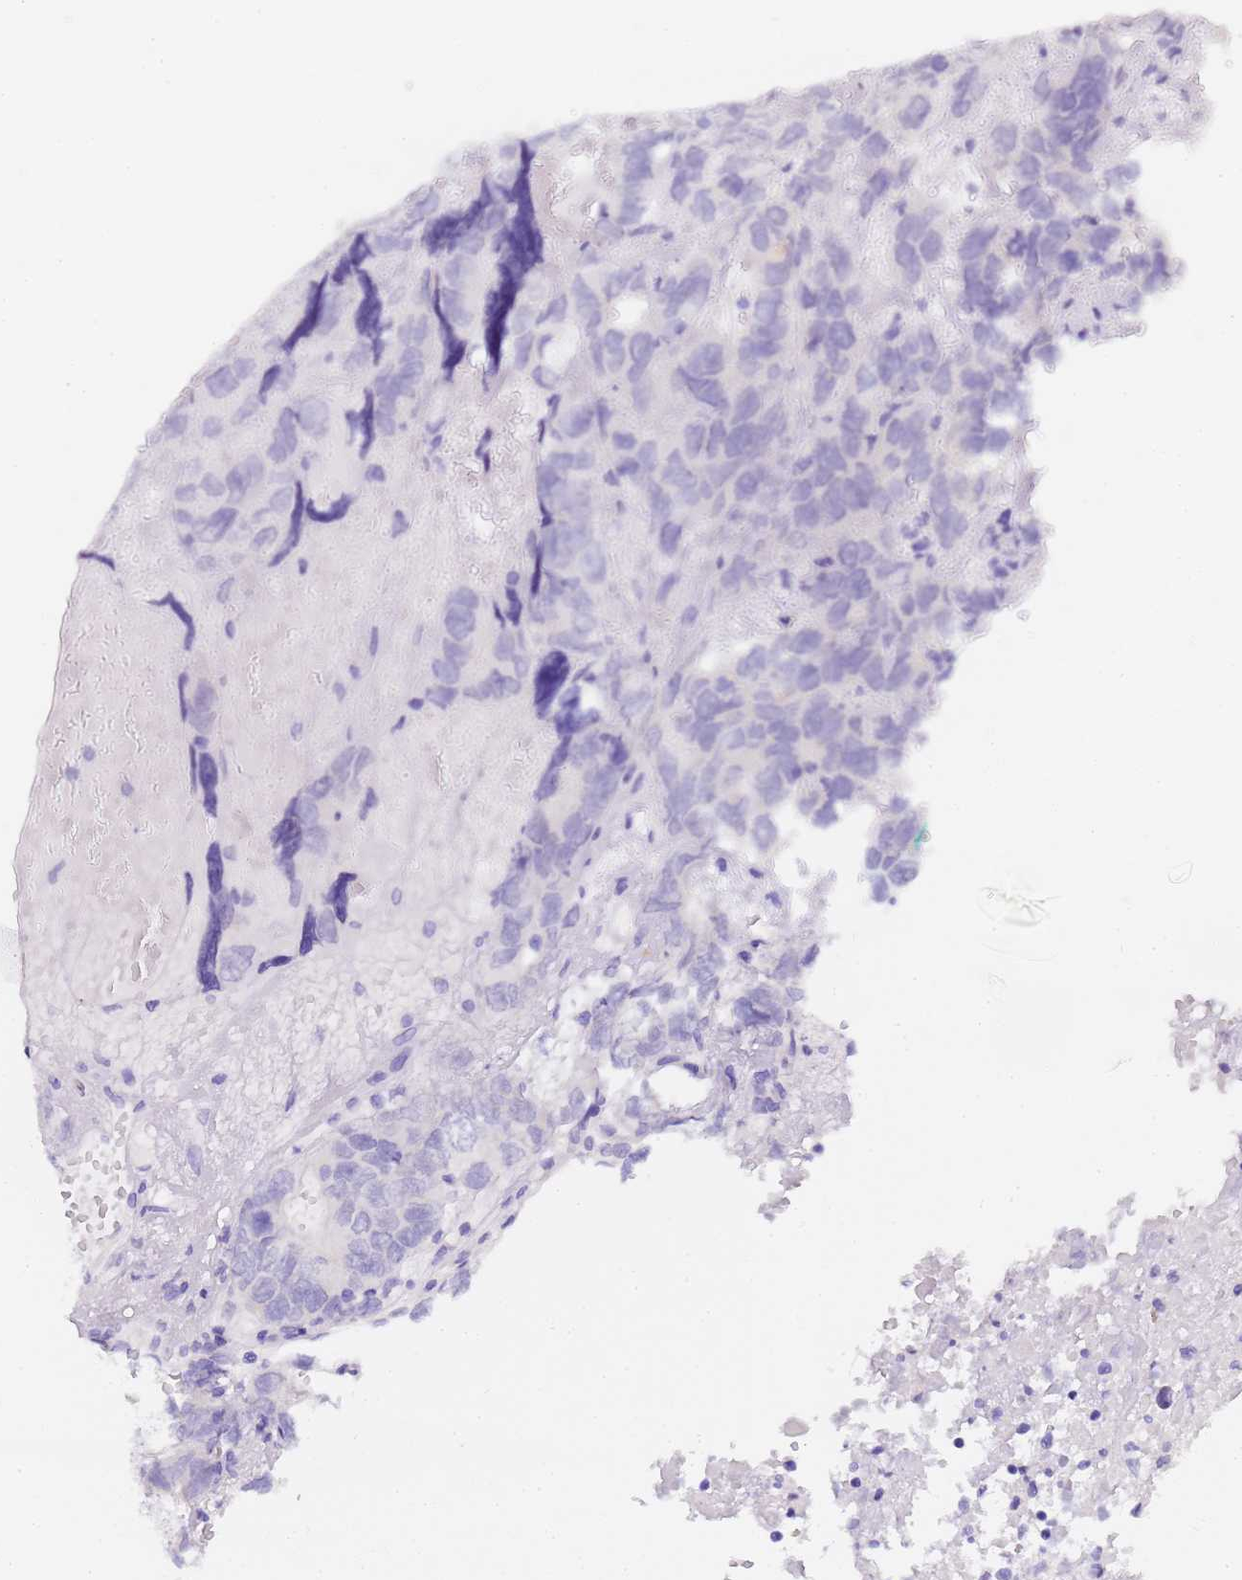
{"staining": {"intensity": "negative", "quantity": "none", "location": "none"}, "tissue": "testis cancer", "cell_type": "Tumor cells", "image_type": "cancer", "snomed": [{"axis": "morphology", "description": "Carcinoma, Embryonal, NOS"}, {"axis": "topography", "description": "Testis"}], "caption": "This is an IHC micrograph of testis cancer. There is no positivity in tumor cells.", "gene": "GABRA1", "patient": {"sex": "male", "age": 45}}